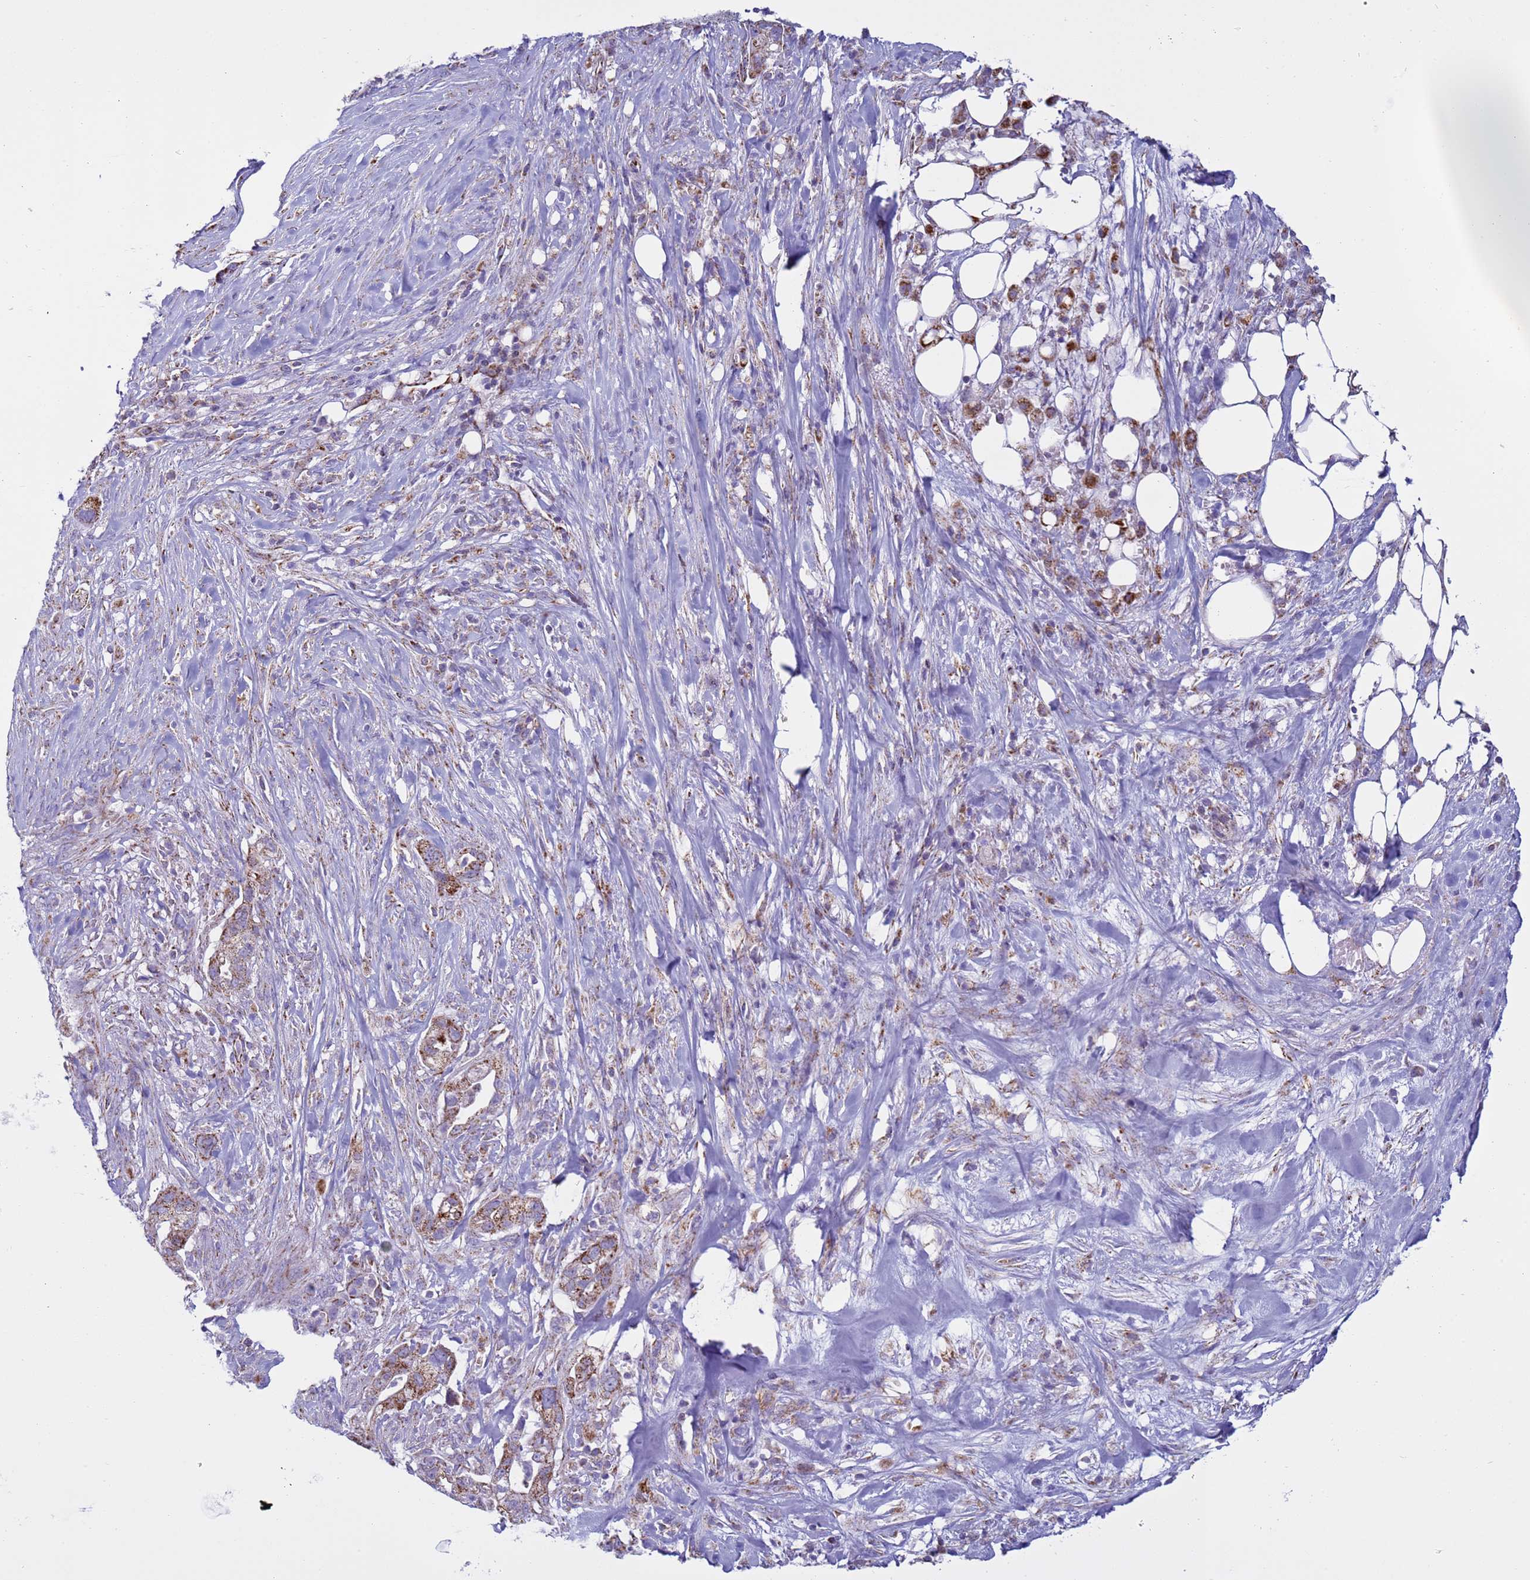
{"staining": {"intensity": "moderate", "quantity": ">75%", "location": "cytoplasmic/membranous"}, "tissue": "pancreatic cancer", "cell_type": "Tumor cells", "image_type": "cancer", "snomed": [{"axis": "morphology", "description": "Adenocarcinoma, NOS"}, {"axis": "topography", "description": "Pancreas"}], "caption": "Tumor cells show moderate cytoplasmic/membranous staining in approximately >75% of cells in pancreatic adenocarcinoma.", "gene": "NCALD", "patient": {"sex": "male", "age": 44}}